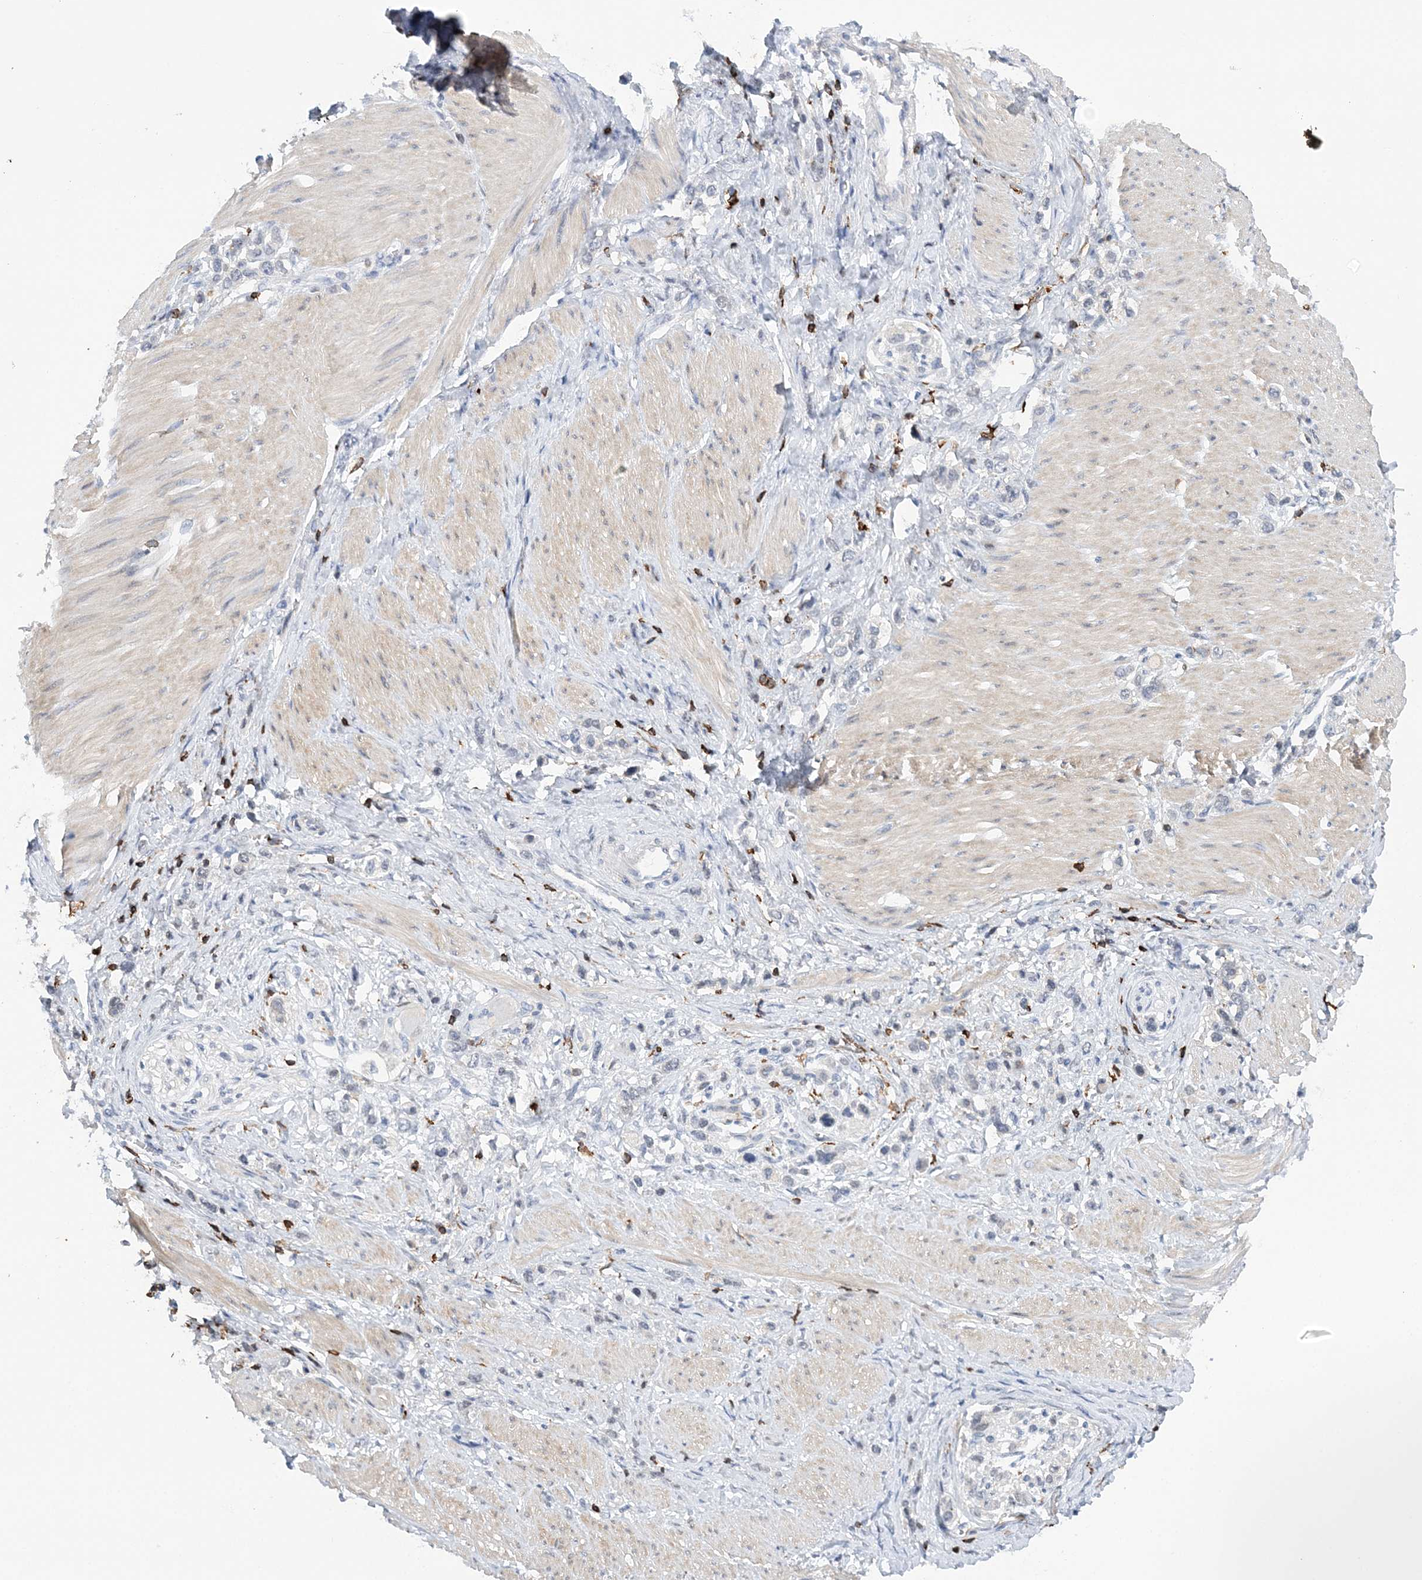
{"staining": {"intensity": "negative", "quantity": "none", "location": "none"}, "tissue": "stomach cancer", "cell_type": "Tumor cells", "image_type": "cancer", "snomed": [{"axis": "morphology", "description": "Normal tissue, NOS"}, {"axis": "morphology", "description": "Adenocarcinoma, NOS"}, {"axis": "topography", "description": "Stomach, upper"}, {"axis": "topography", "description": "Stomach"}], "caption": "High power microscopy photomicrograph of an immunohistochemistry micrograph of stomach cancer (adenocarcinoma), revealing no significant staining in tumor cells. The staining was performed using DAB (3,3'-diaminobenzidine) to visualize the protein expression in brown, while the nuclei were stained in blue with hematoxylin (Magnification: 20x).", "gene": "PRMT9", "patient": {"sex": "female", "age": 65}}